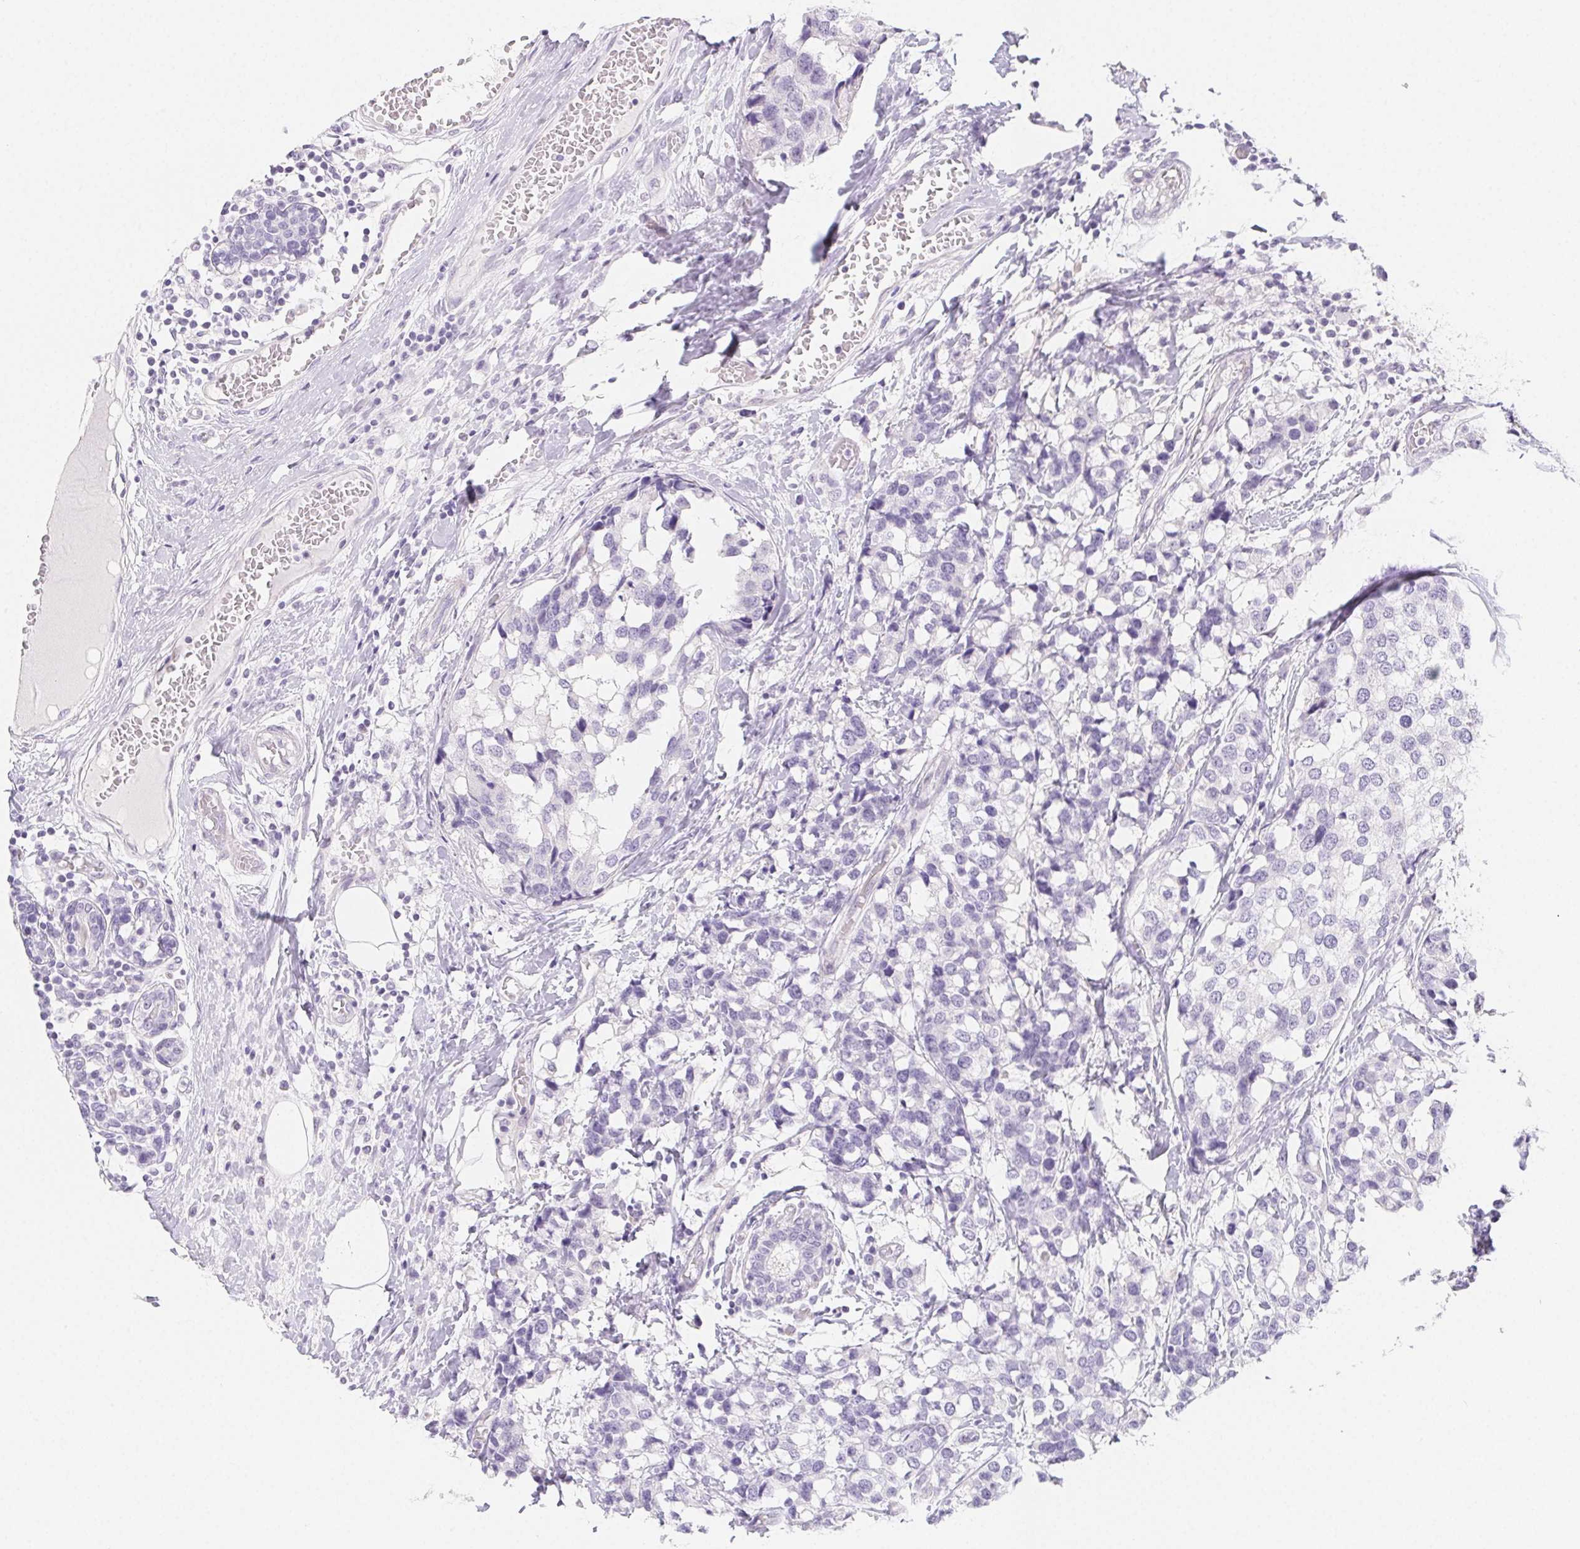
{"staining": {"intensity": "negative", "quantity": "none", "location": "none"}, "tissue": "breast cancer", "cell_type": "Tumor cells", "image_type": "cancer", "snomed": [{"axis": "morphology", "description": "Lobular carcinoma"}, {"axis": "topography", "description": "Breast"}], "caption": "Immunohistochemical staining of human breast cancer (lobular carcinoma) demonstrates no significant expression in tumor cells.", "gene": "ZBBX", "patient": {"sex": "female", "age": 59}}